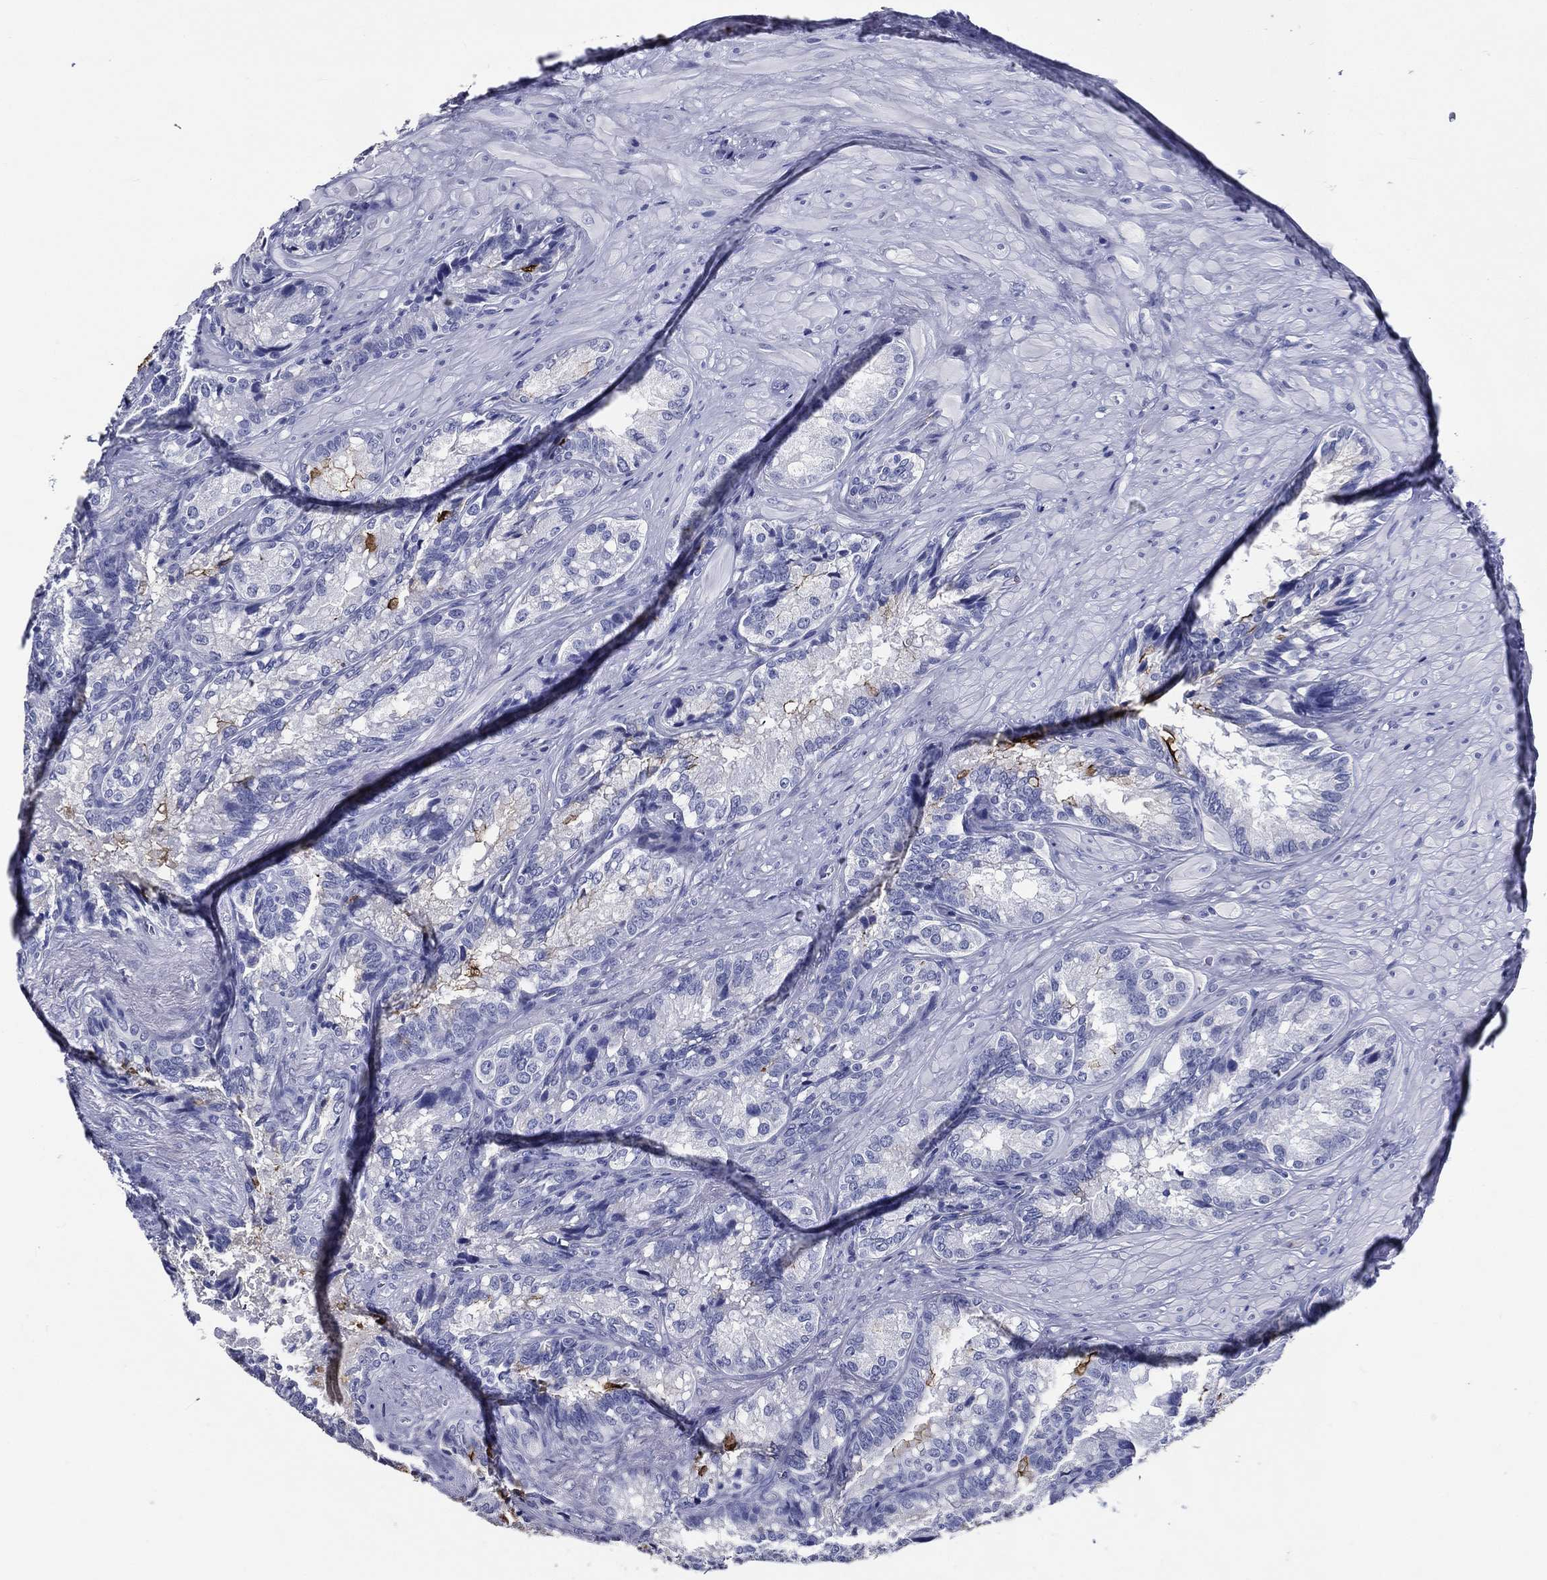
{"staining": {"intensity": "strong", "quantity": "<25%", "location": "cytoplasmic/membranous"}, "tissue": "seminal vesicle", "cell_type": "Glandular cells", "image_type": "normal", "snomed": [{"axis": "morphology", "description": "Normal tissue, NOS"}, {"axis": "topography", "description": "Seminal veicle"}], "caption": "Immunohistochemistry of benign human seminal vesicle displays medium levels of strong cytoplasmic/membranous positivity in about <25% of glandular cells. (DAB IHC, brown staining for protein, blue staining for nuclei).", "gene": "ACE2", "patient": {"sex": "male", "age": 68}}